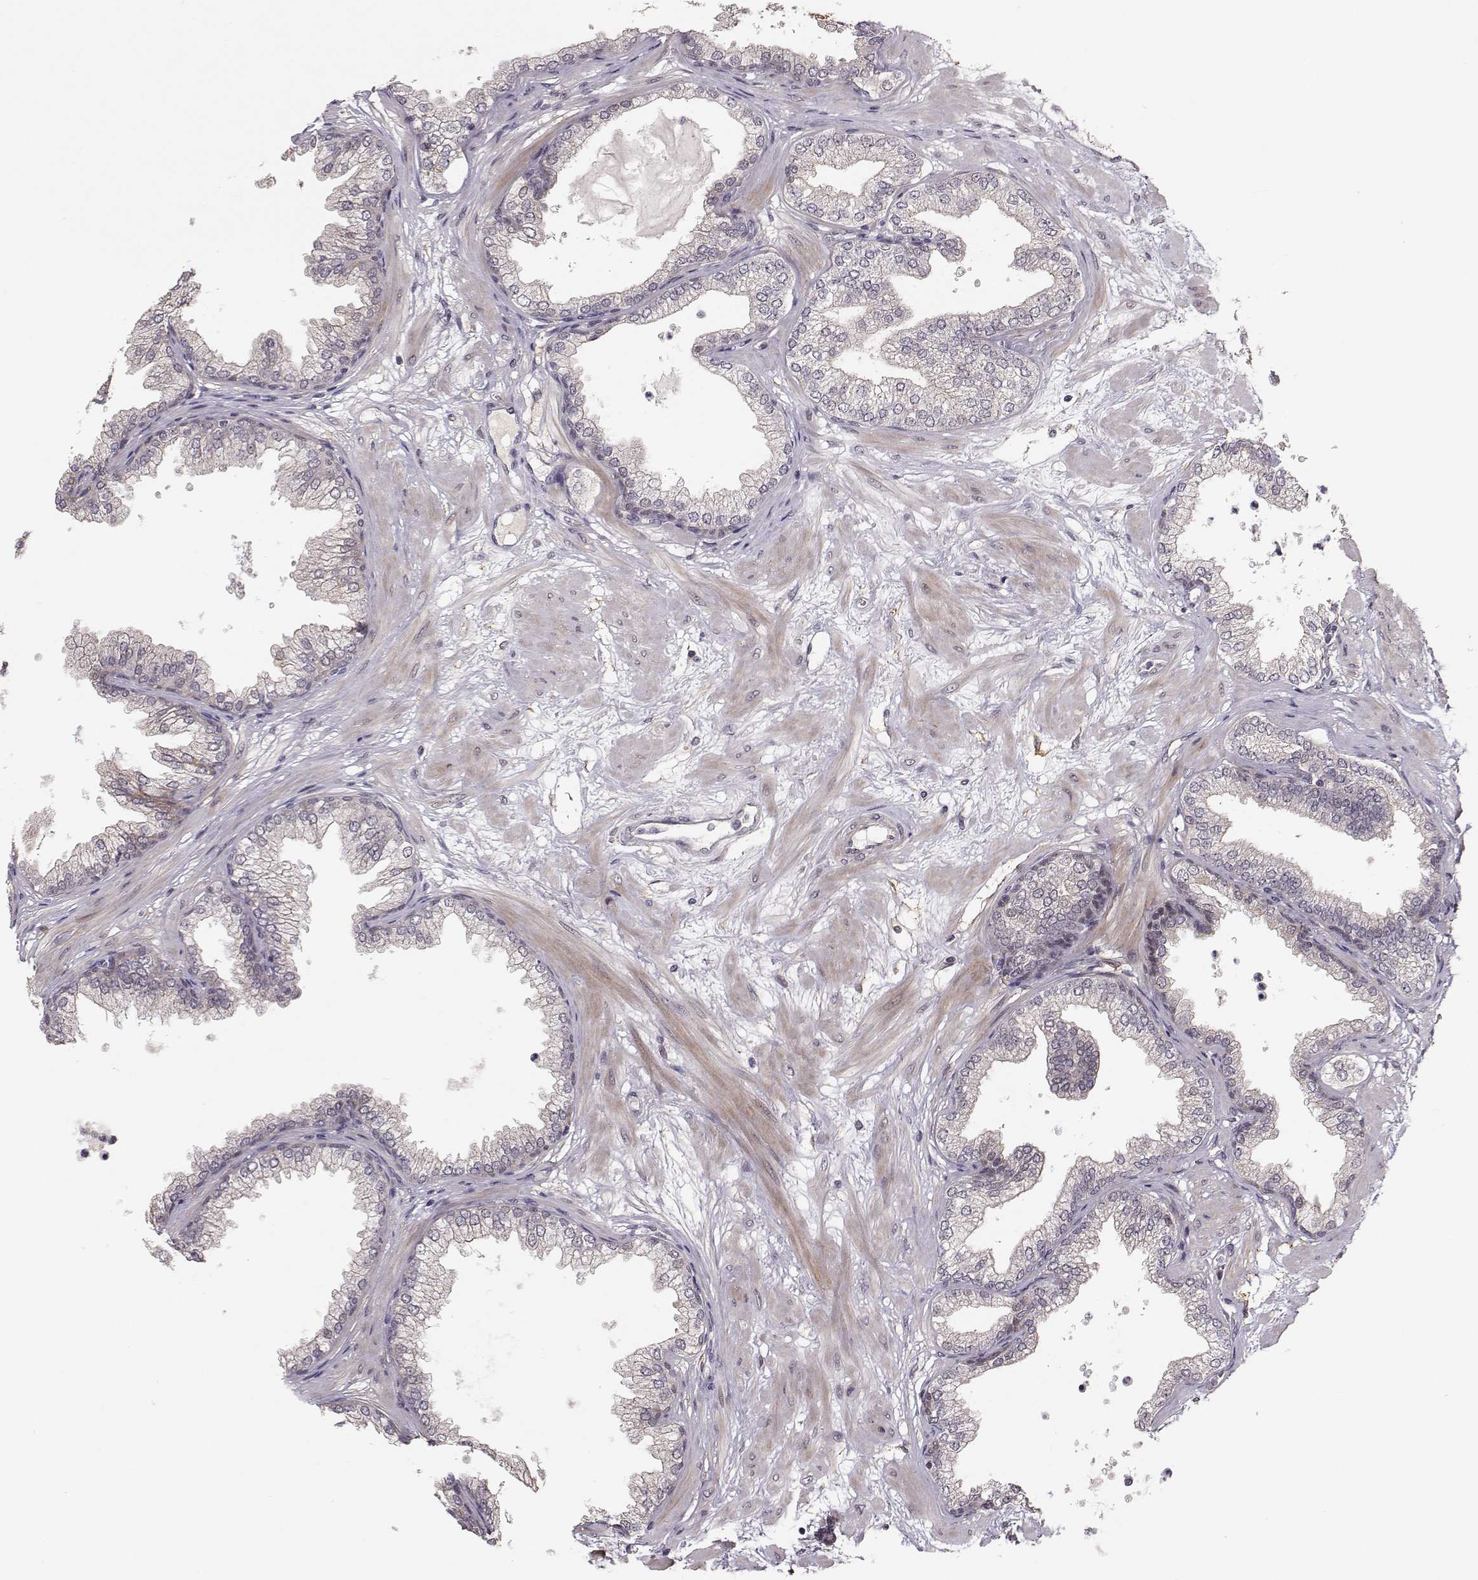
{"staining": {"intensity": "negative", "quantity": "none", "location": "none"}, "tissue": "prostate", "cell_type": "Glandular cells", "image_type": "normal", "snomed": [{"axis": "morphology", "description": "Normal tissue, NOS"}, {"axis": "topography", "description": "Prostate"}], "caption": "An immunohistochemistry (IHC) micrograph of unremarkable prostate is shown. There is no staining in glandular cells of prostate.", "gene": "PLEKHG3", "patient": {"sex": "male", "age": 37}}